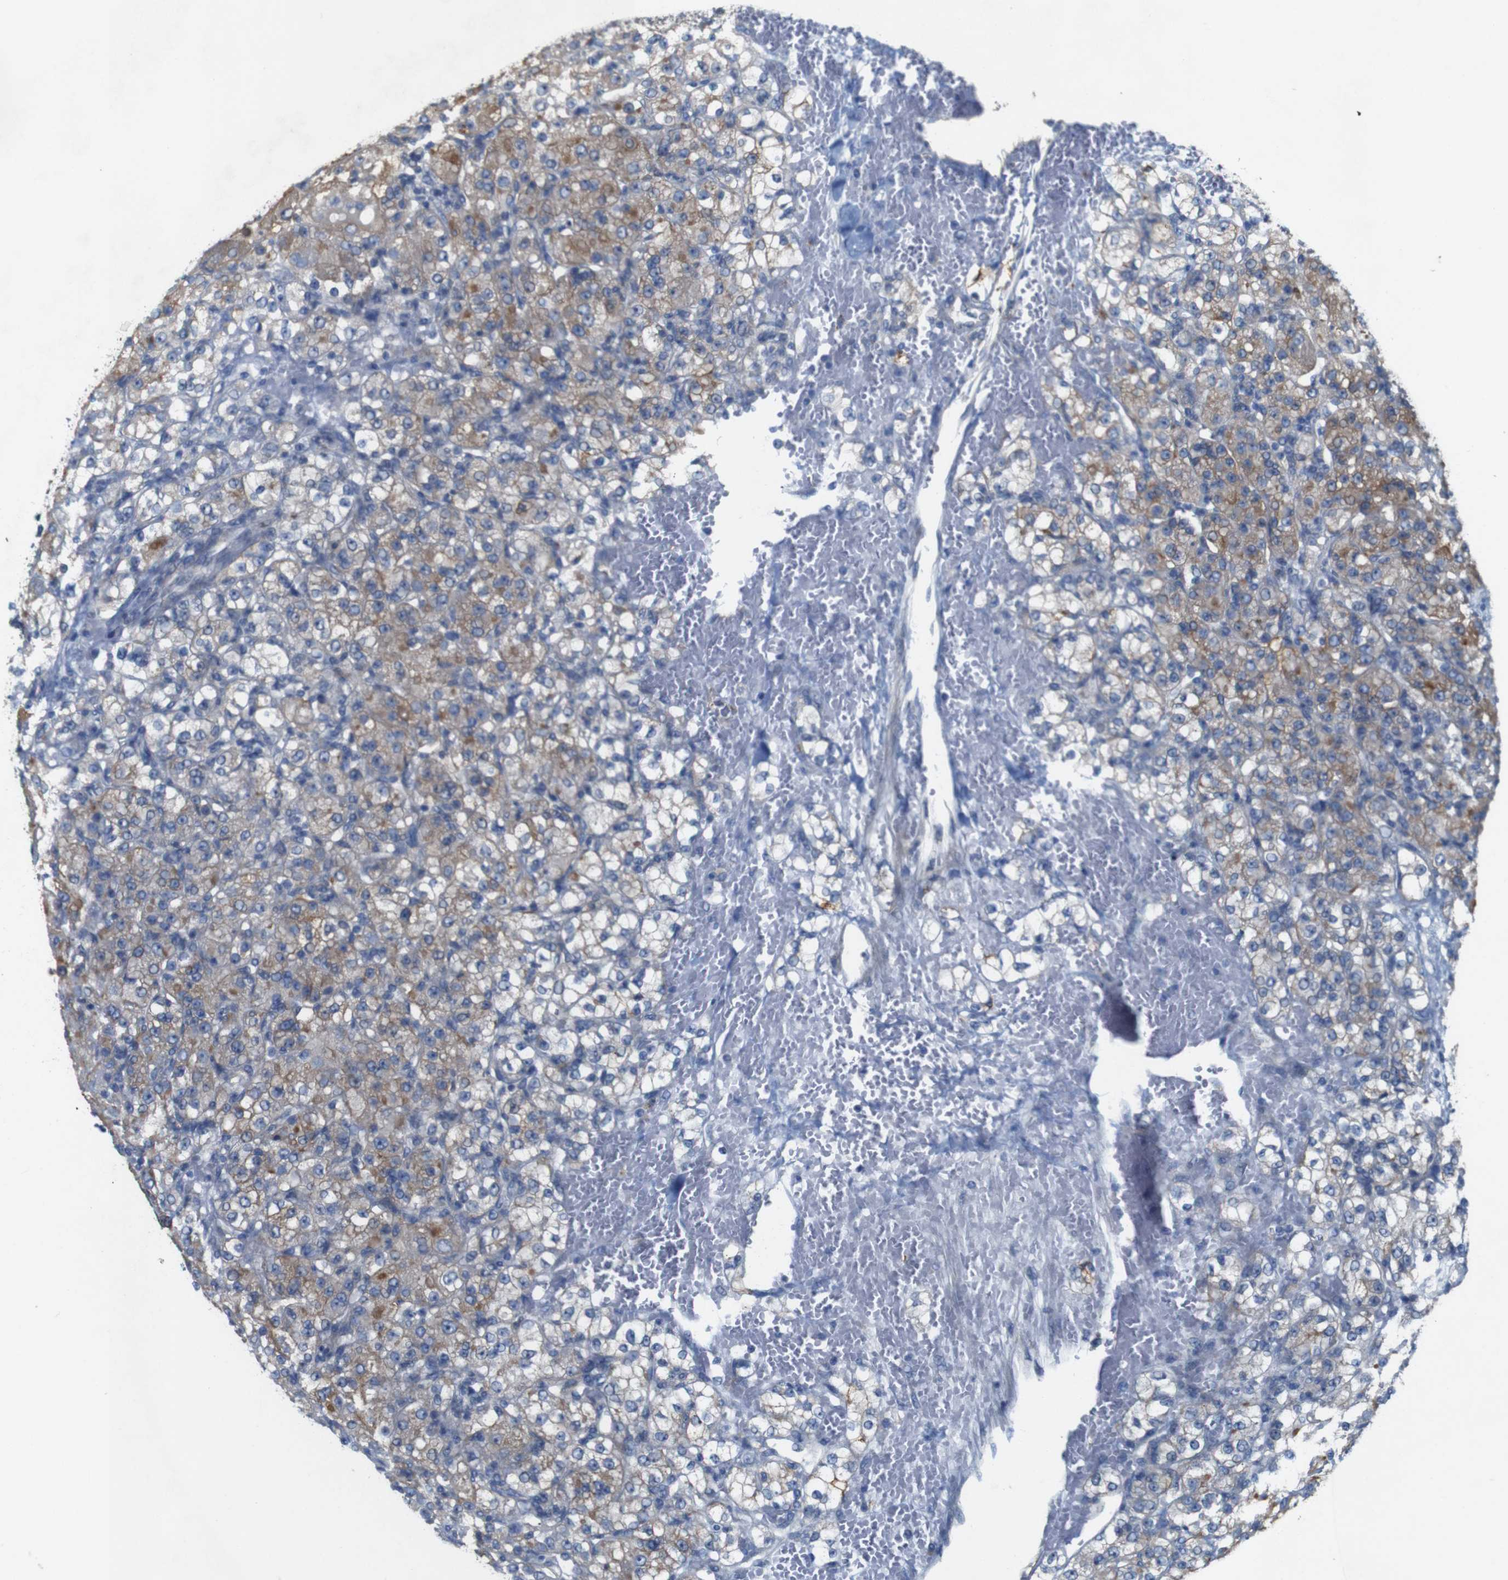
{"staining": {"intensity": "moderate", "quantity": "<25%", "location": "cytoplasmic/membranous"}, "tissue": "renal cancer", "cell_type": "Tumor cells", "image_type": "cancer", "snomed": [{"axis": "morphology", "description": "Normal tissue, NOS"}, {"axis": "morphology", "description": "Adenocarcinoma, NOS"}, {"axis": "topography", "description": "Kidney"}], "caption": "Moderate cytoplasmic/membranous positivity for a protein is identified in approximately <25% of tumor cells of adenocarcinoma (renal) using IHC.", "gene": "MYEOV", "patient": {"sex": "male", "age": 61}}